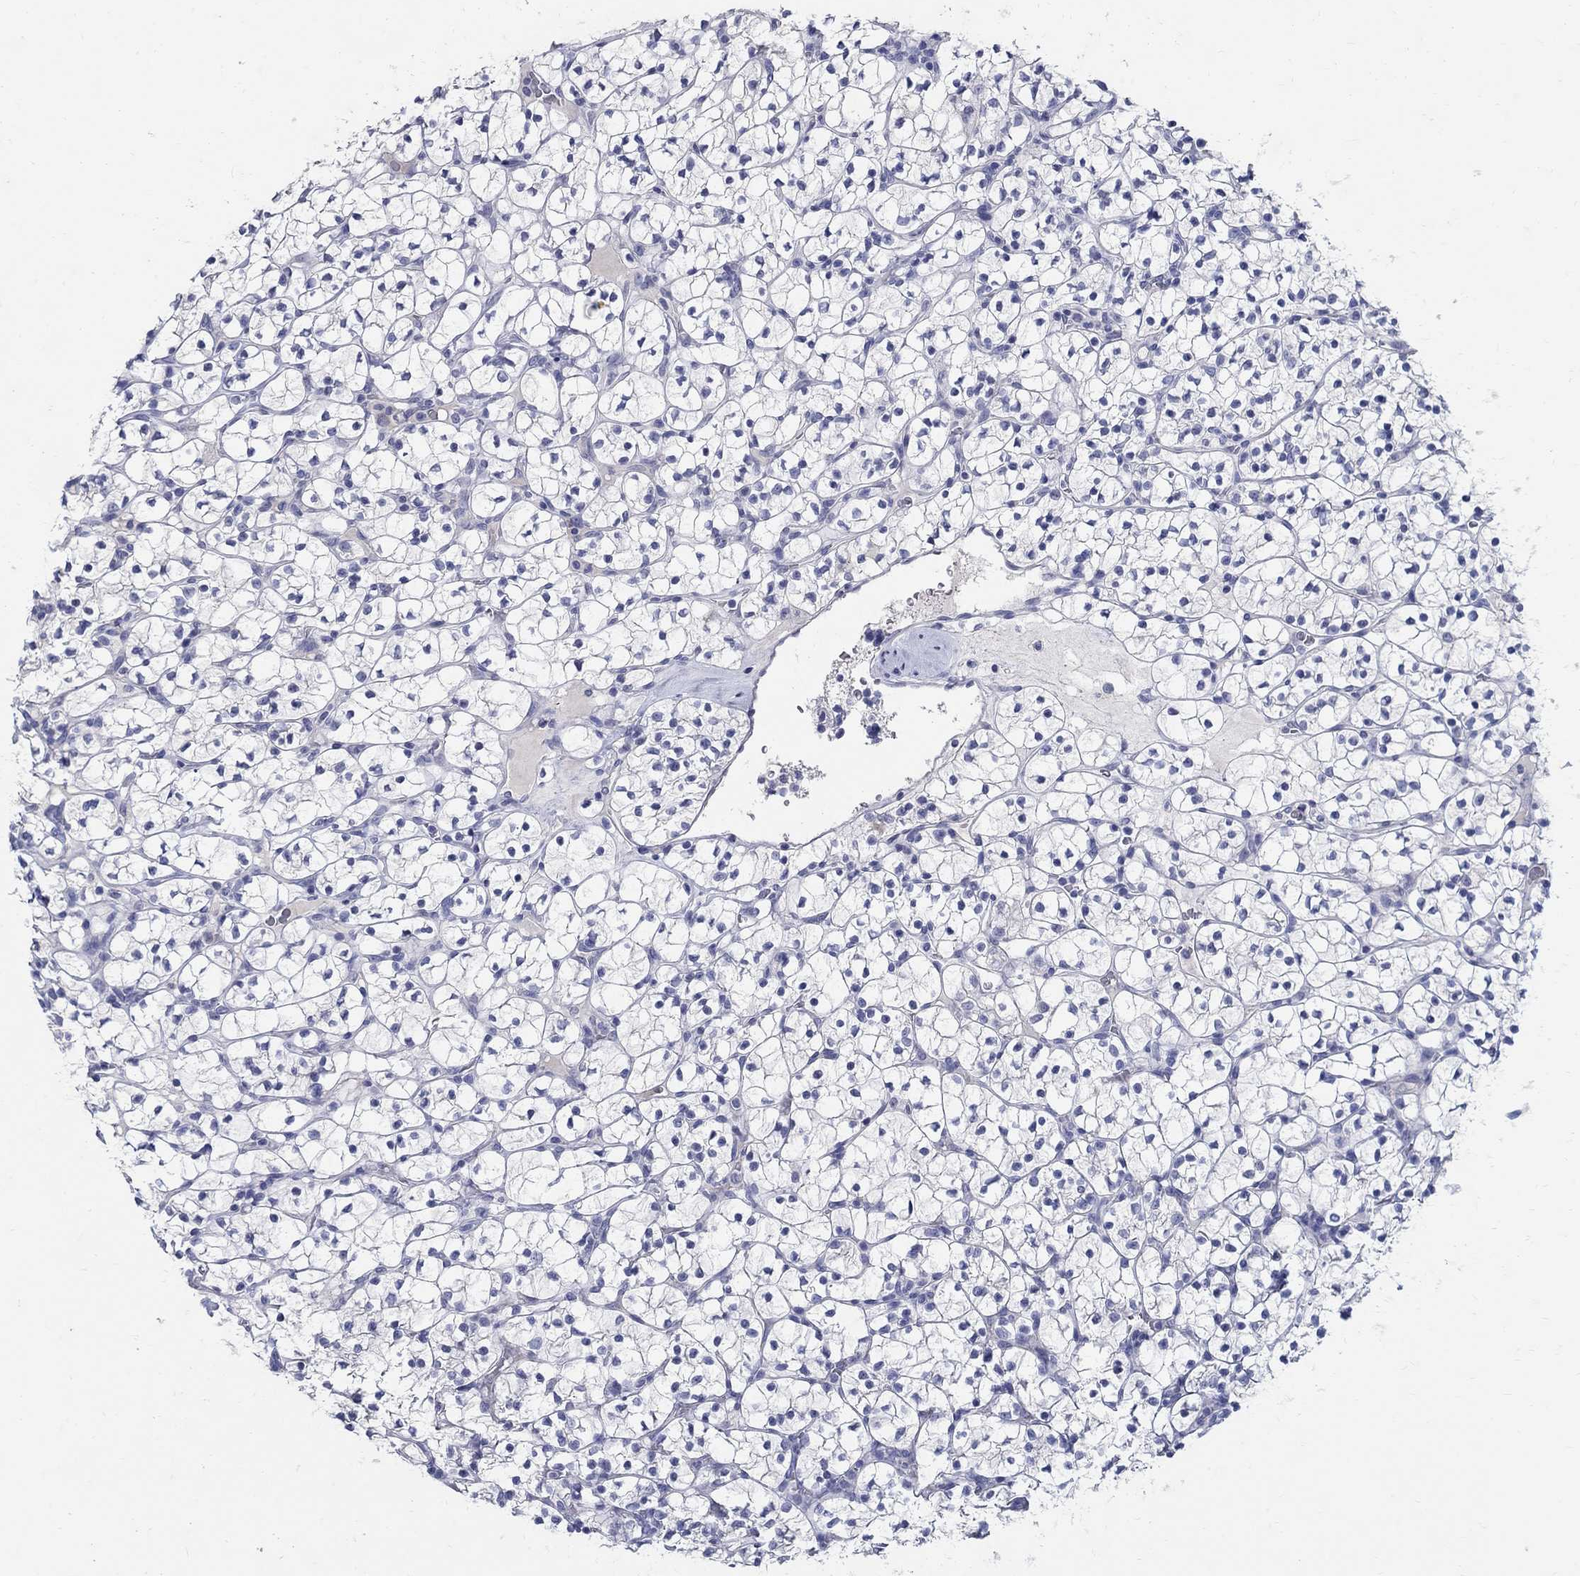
{"staining": {"intensity": "negative", "quantity": "none", "location": "none"}, "tissue": "renal cancer", "cell_type": "Tumor cells", "image_type": "cancer", "snomed": [{"axis": "morphology", "description": "Adenocarcinoma, NOS"}, {"axis": "topography", "description": "Kidney"}], "caption": "Human adenocarcinoma (renal) stained for a protein using immunohistochemistry (IHC) shows no staining in tumor cells.", "gene": "SOX2", "patient": {"sex": "female", "age": 89}}